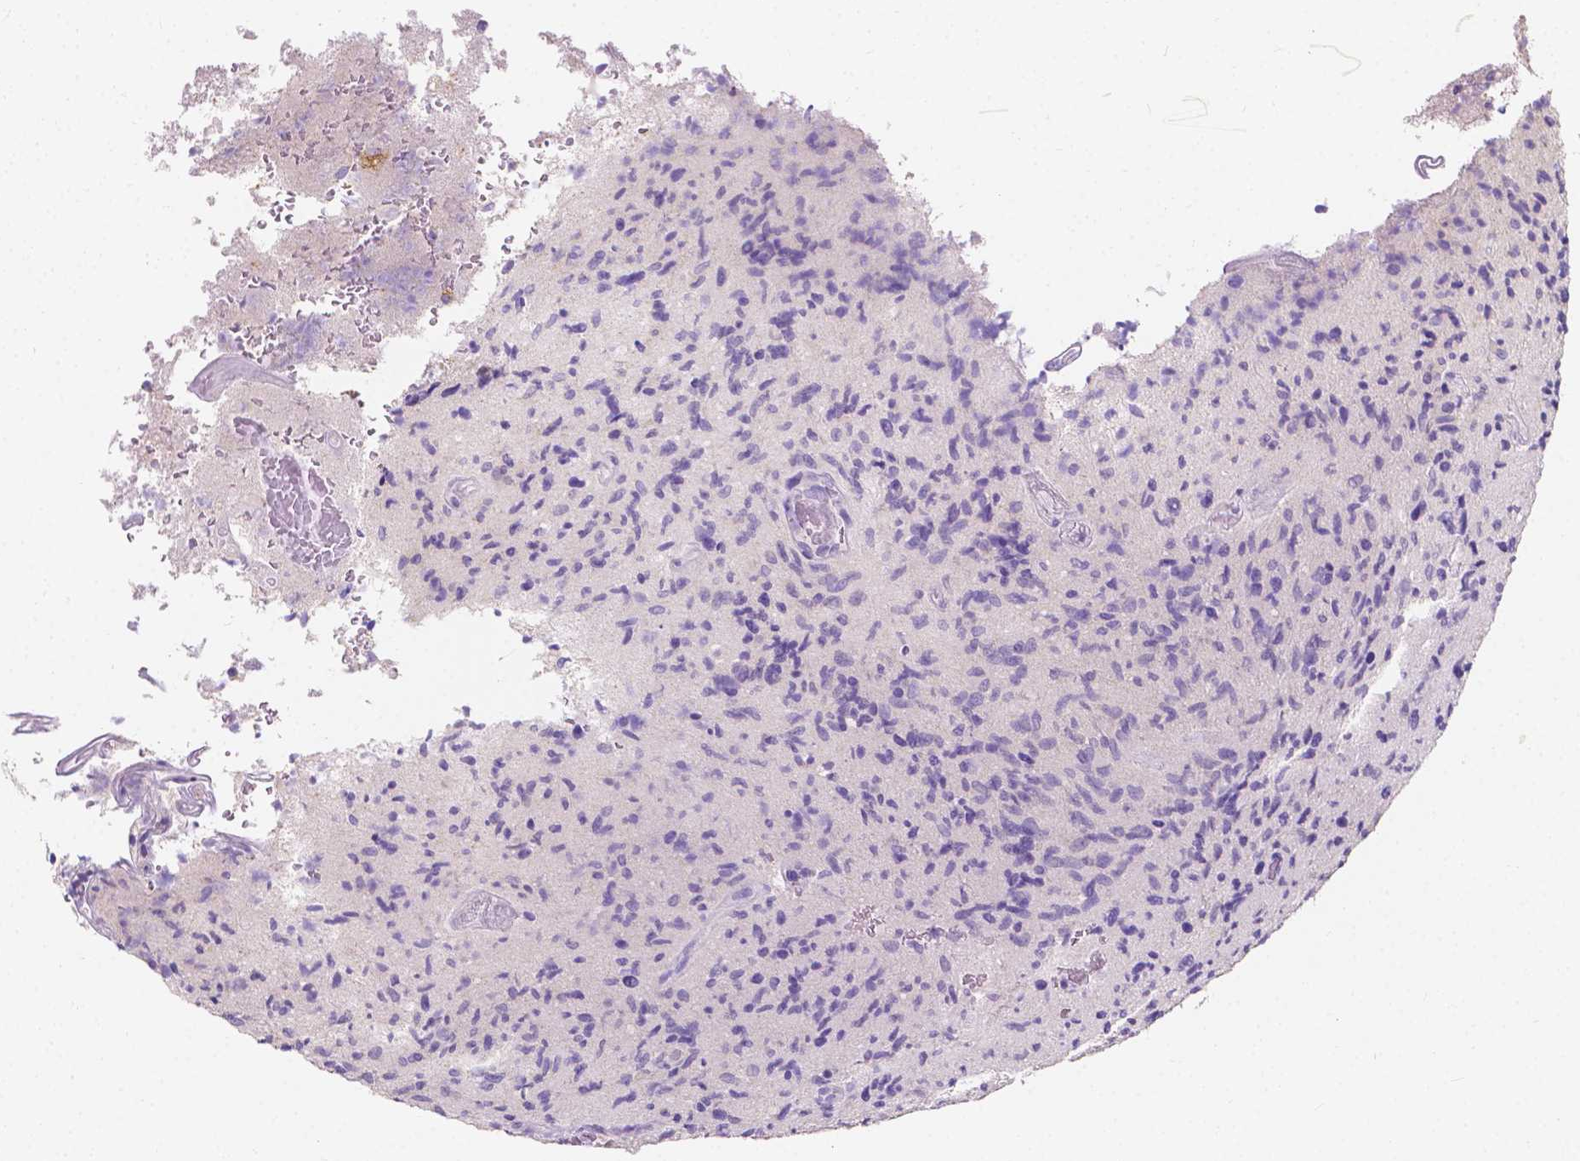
{"staining": {"intensity": "negative", "quantity": "none", "location": "none"}, "tissue": "glioma", "cell_type": "Tumor cells", "image_type": "cancer", "snomed": [{"axis": "morphology", "description": "Glioma, malignant, High grade"}, {"axis": "topography", "description": "Brain"}], "caption": "The image shows no significant positivity in tumor cells of malignant glioma (high-grade).", "gene": "CLSTN2", "patient": {"sex": "male", "age": 54}}